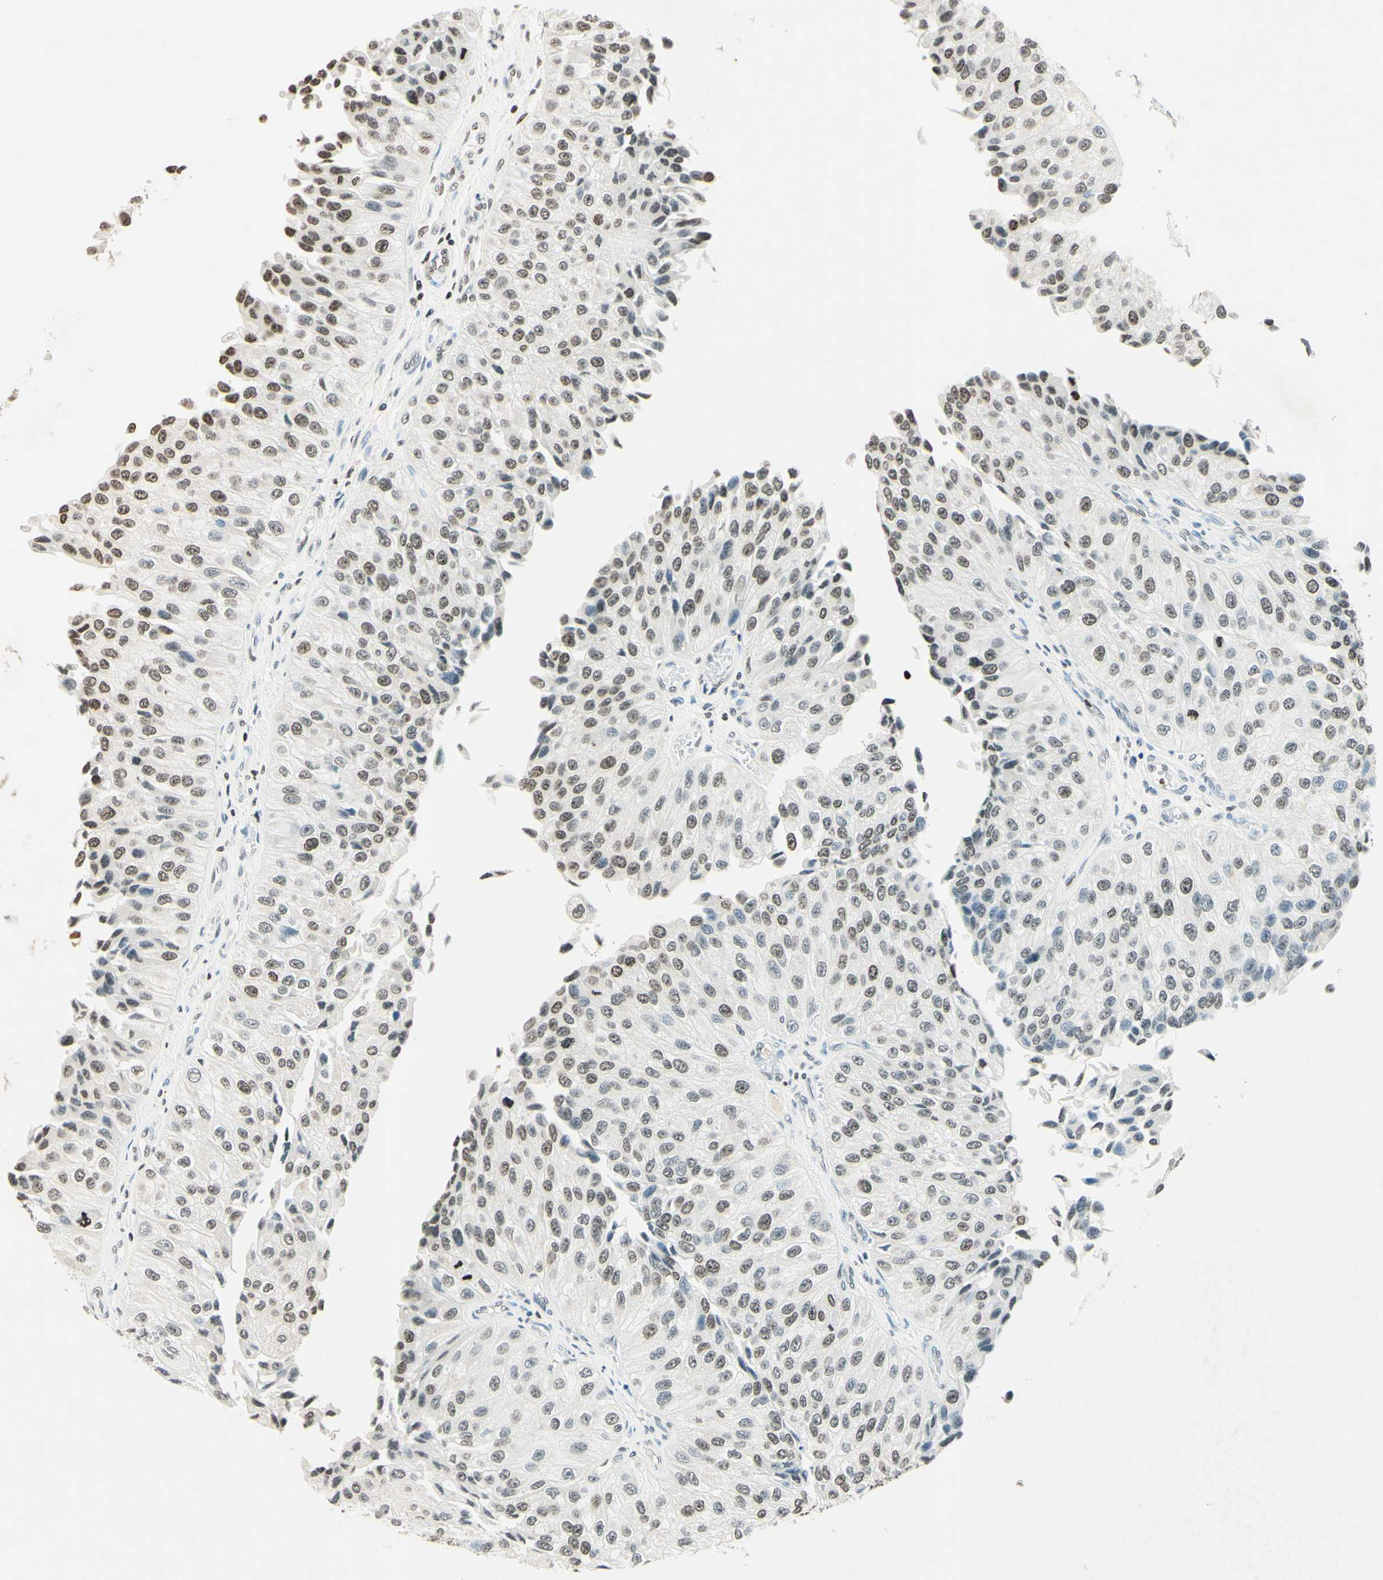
{"staining": {"intensity": "moderate", "quantity": "25%-75%", "location": "nuclear"}, "tissue": "urothelial cancer", "cell_type": "Tumor cells", "image_type": "cancer", "snomed": [{"axis": "morphology", "description": "Urothelial carcinoma, High grade"}, {"axis": "topography", "description": "Kidney"}, {"axis": "topography", "description": "Urinary bladder"}], "caption": "Immunohistochemical staining of human urothelial carcinoma (high-grade) demonstrates moderate nuclear protein expression in about 25%-75% of tumor cells.", "gene": "MSH2", "patient": {"sex": "male", "age": 77}}